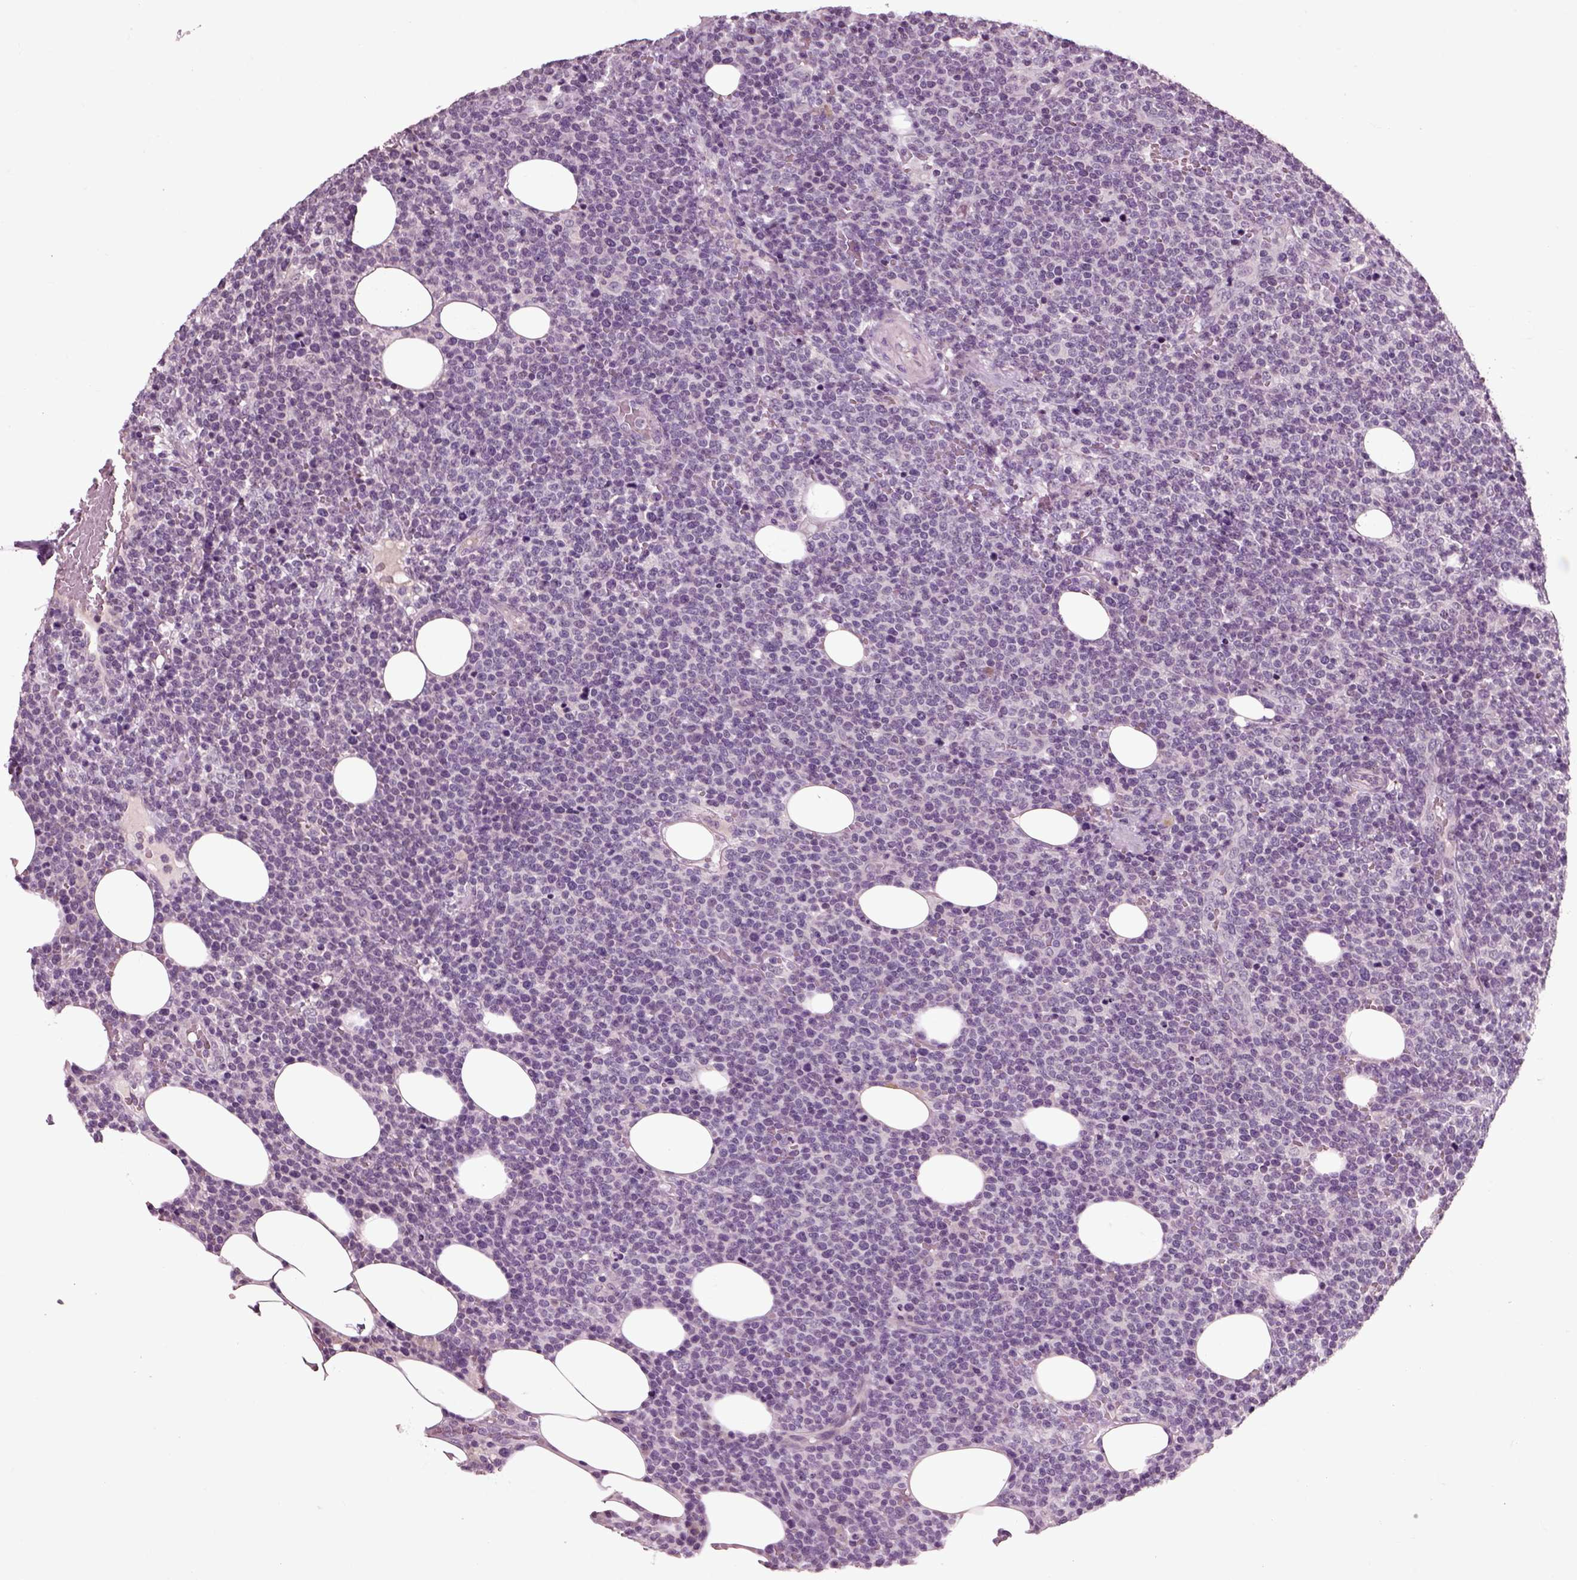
{"staining": {"intensity": "negative", "quantity": "none", "location": "none"}, "tissue": "lymphoma", "cell_type": "Tumor cells", "image_type": "cancer", "snomed": [{"axis": "morphology", "description": "Malignant lymphoma, non-Hodgkin's type, High grade"}, {"axis": "topography", "description": "Lymph node"}], "caption": "Micrograph shows no protein positivity in tumor cells of lymphoma tissue.", "gene": "CHGB", "patient": {"sex": "male", "age": 61}}